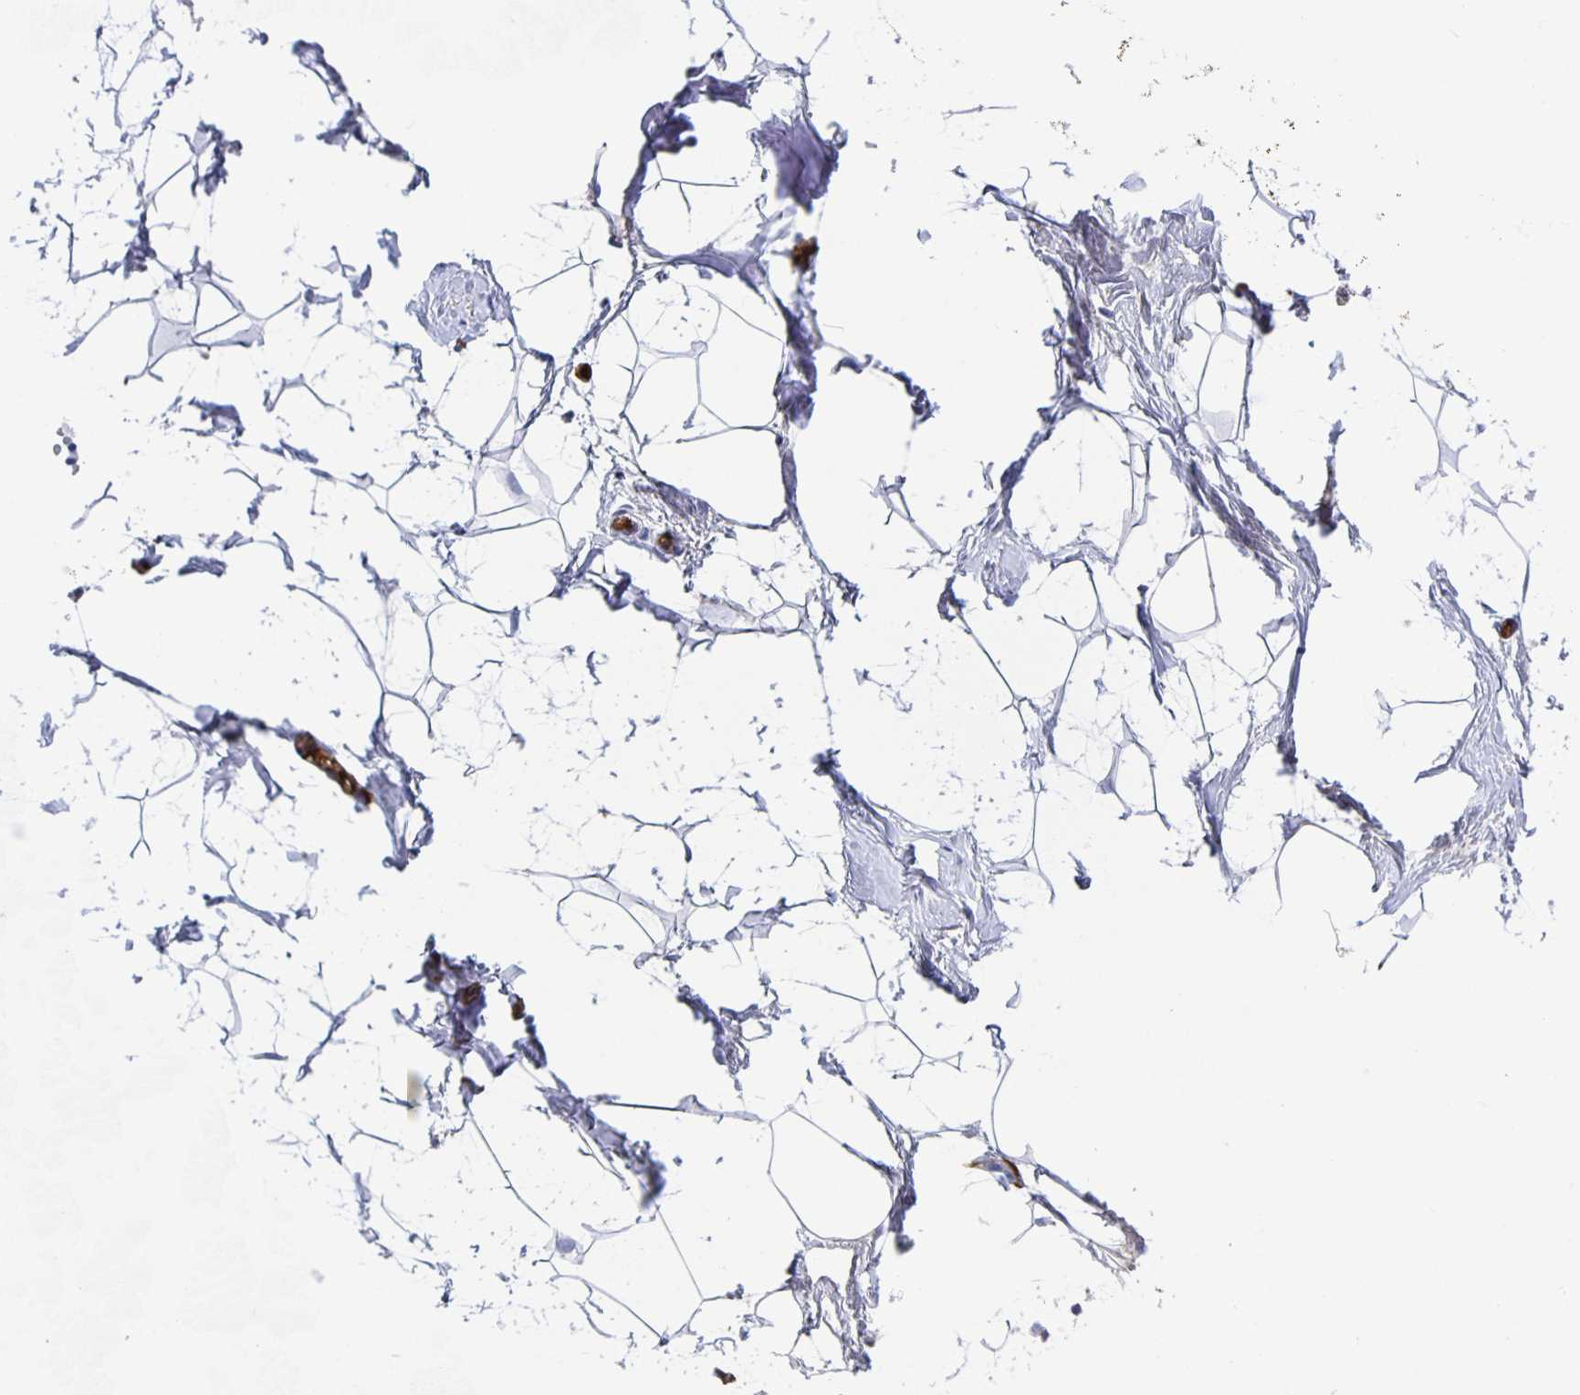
{"staining": {"intensity": "negative", "quantity": "none", "location": "none"}, "tissue": "breast", "cell_type": "Adipocytes", "image_type": "normal", "snomed": [{"axis": "morphology", "description": "Normal tissue, NOS"}, {"axis": "topography", "description": "Breast"}], "caption": "A histopathology image of breast stained for a protein reveals no brown staining in adipocytes. (Immunohistochemistry, brightfield microscopy, high magnification).", "gene": "FGA", "patient": {"sex": "female", "age": 32}}